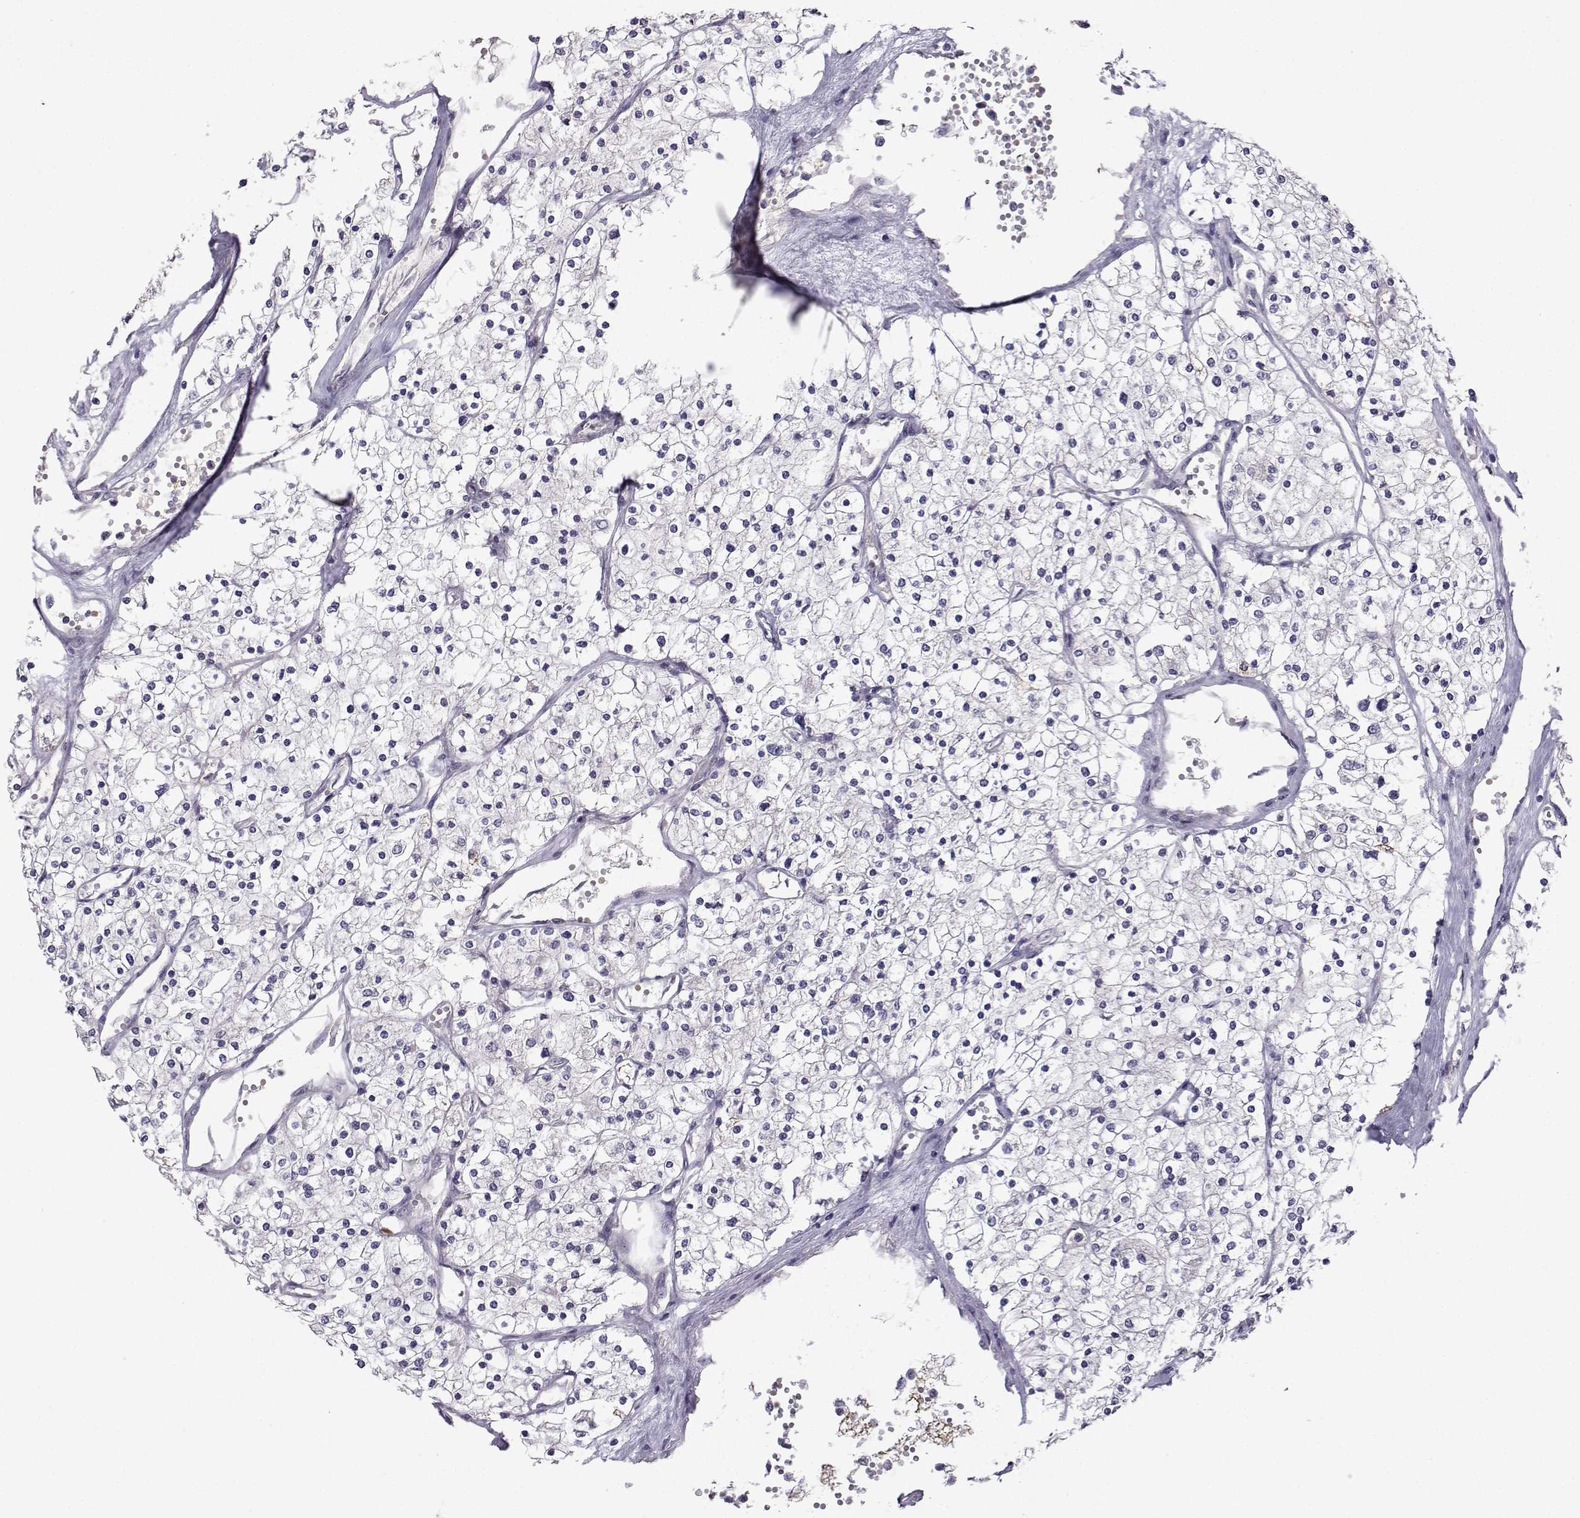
{"staining": {"intensity": "negative", "quantity": "none", "location": "none"}, "tissue": "renal cancer", "cell_type": "Tumor cells", "image_type": "cancer", "snomed": [{"axis": "morphology", "description": "Adenocarcinoma, NOS"}, {"axis": "topography", "description": "Kidney"}], "caption": "High magnification brightfield microscopy of adenocarcinoma (renal) stained with DAB (brown) and counterstained with hematoxylin (blue): tumor cells show no significant staining. (Brightfield microscopy of DAB (3,3'-diaminobenzidine) immunohistochemistry at high magnification).", "gene": "NQO1", "patient": {"sex": "male", "age": 80}}